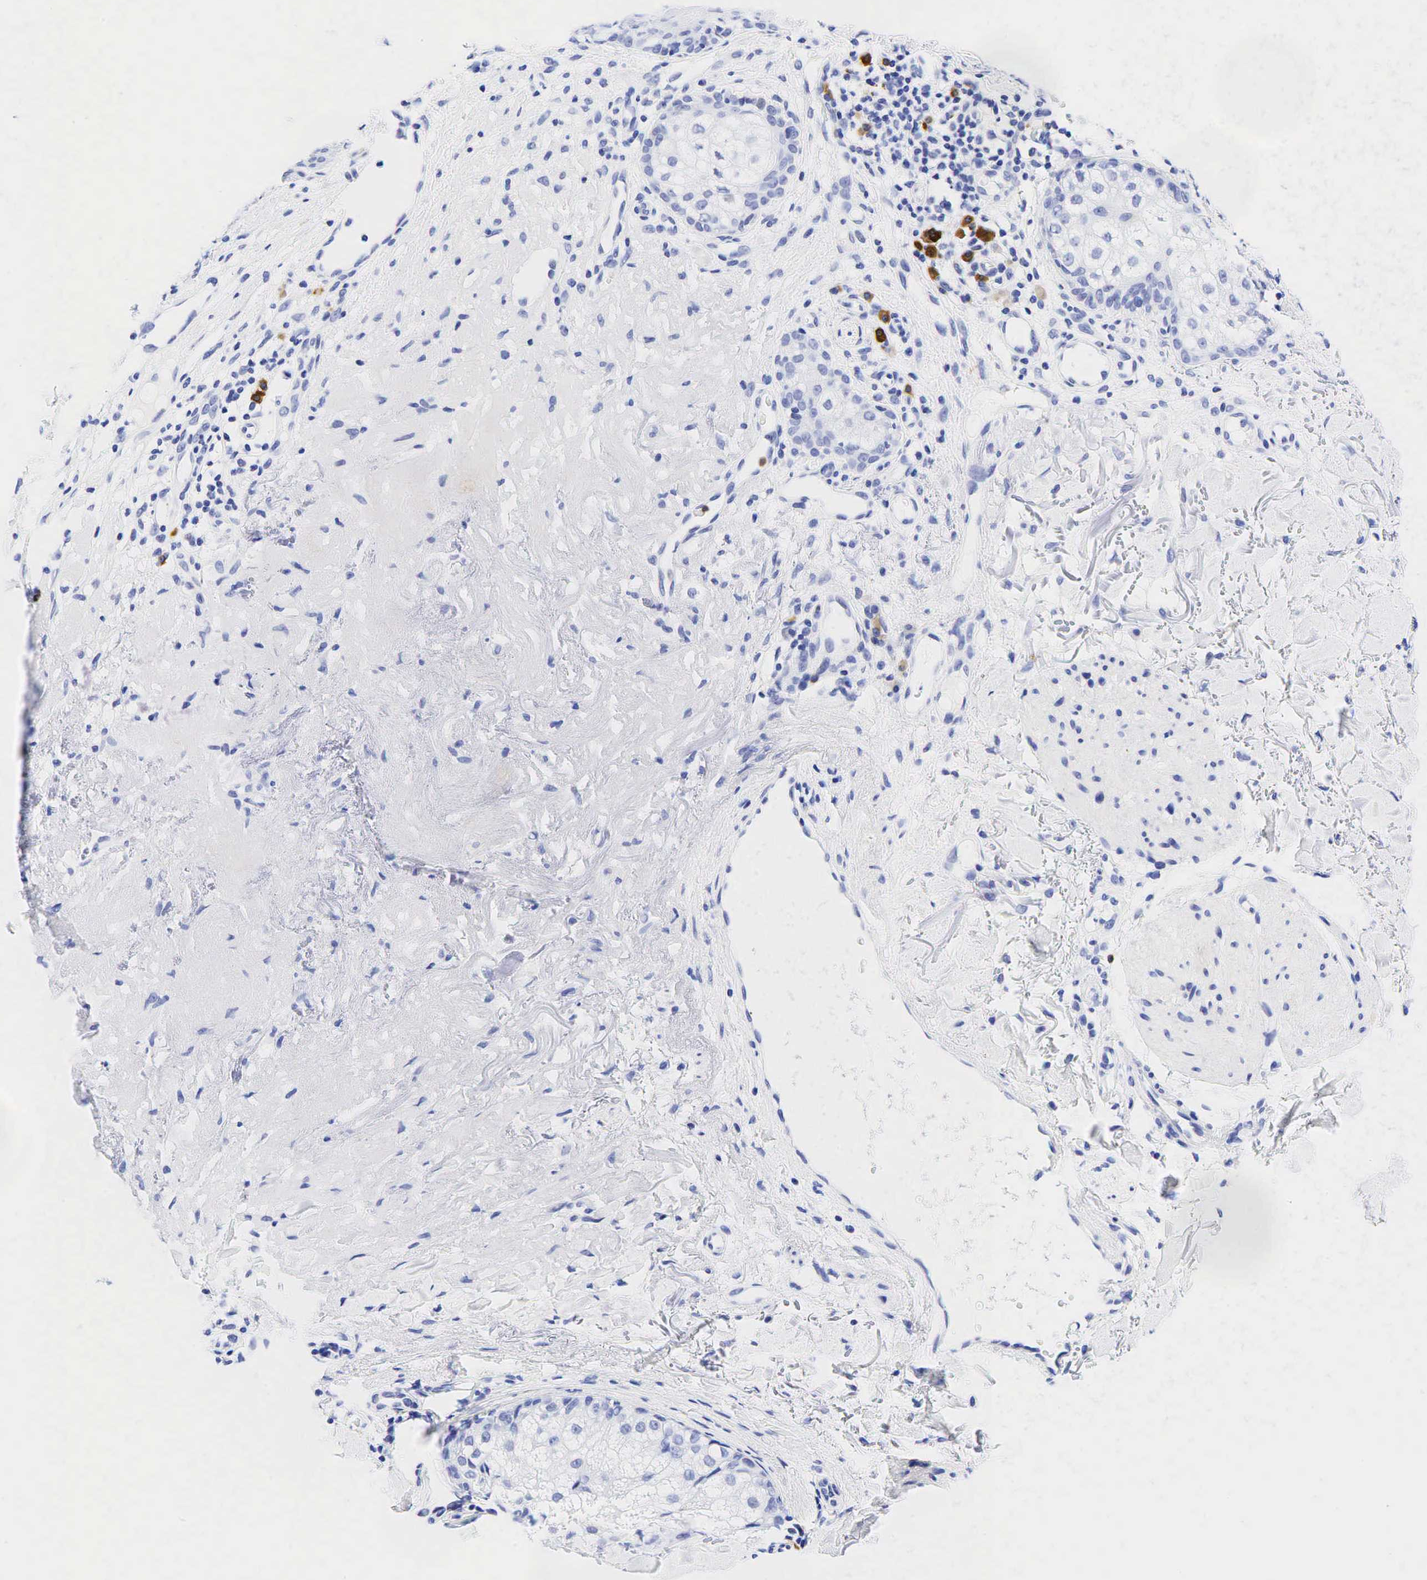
{"staining": {"intensity": "negative", "quantity": "none", "location": "none"}, "tissue": "skin cancer", "cell_type": "Tumor cells", "image_type": "cancer", "snomed": [{"axis": "morphology", "description": "Squamous cell carcinoma, NOS"}, {"axis": "topography", "description": "Skin"}], "caption": "Immunohistochemistry histopathology image of neoplastic tissue: skin cancer stained with DAB (3,3'-diaminobenzidine) displays no significant protein expression in tumor cells.", "gene": "CD79A", "patient": {"sex": "male", "age": 77}}